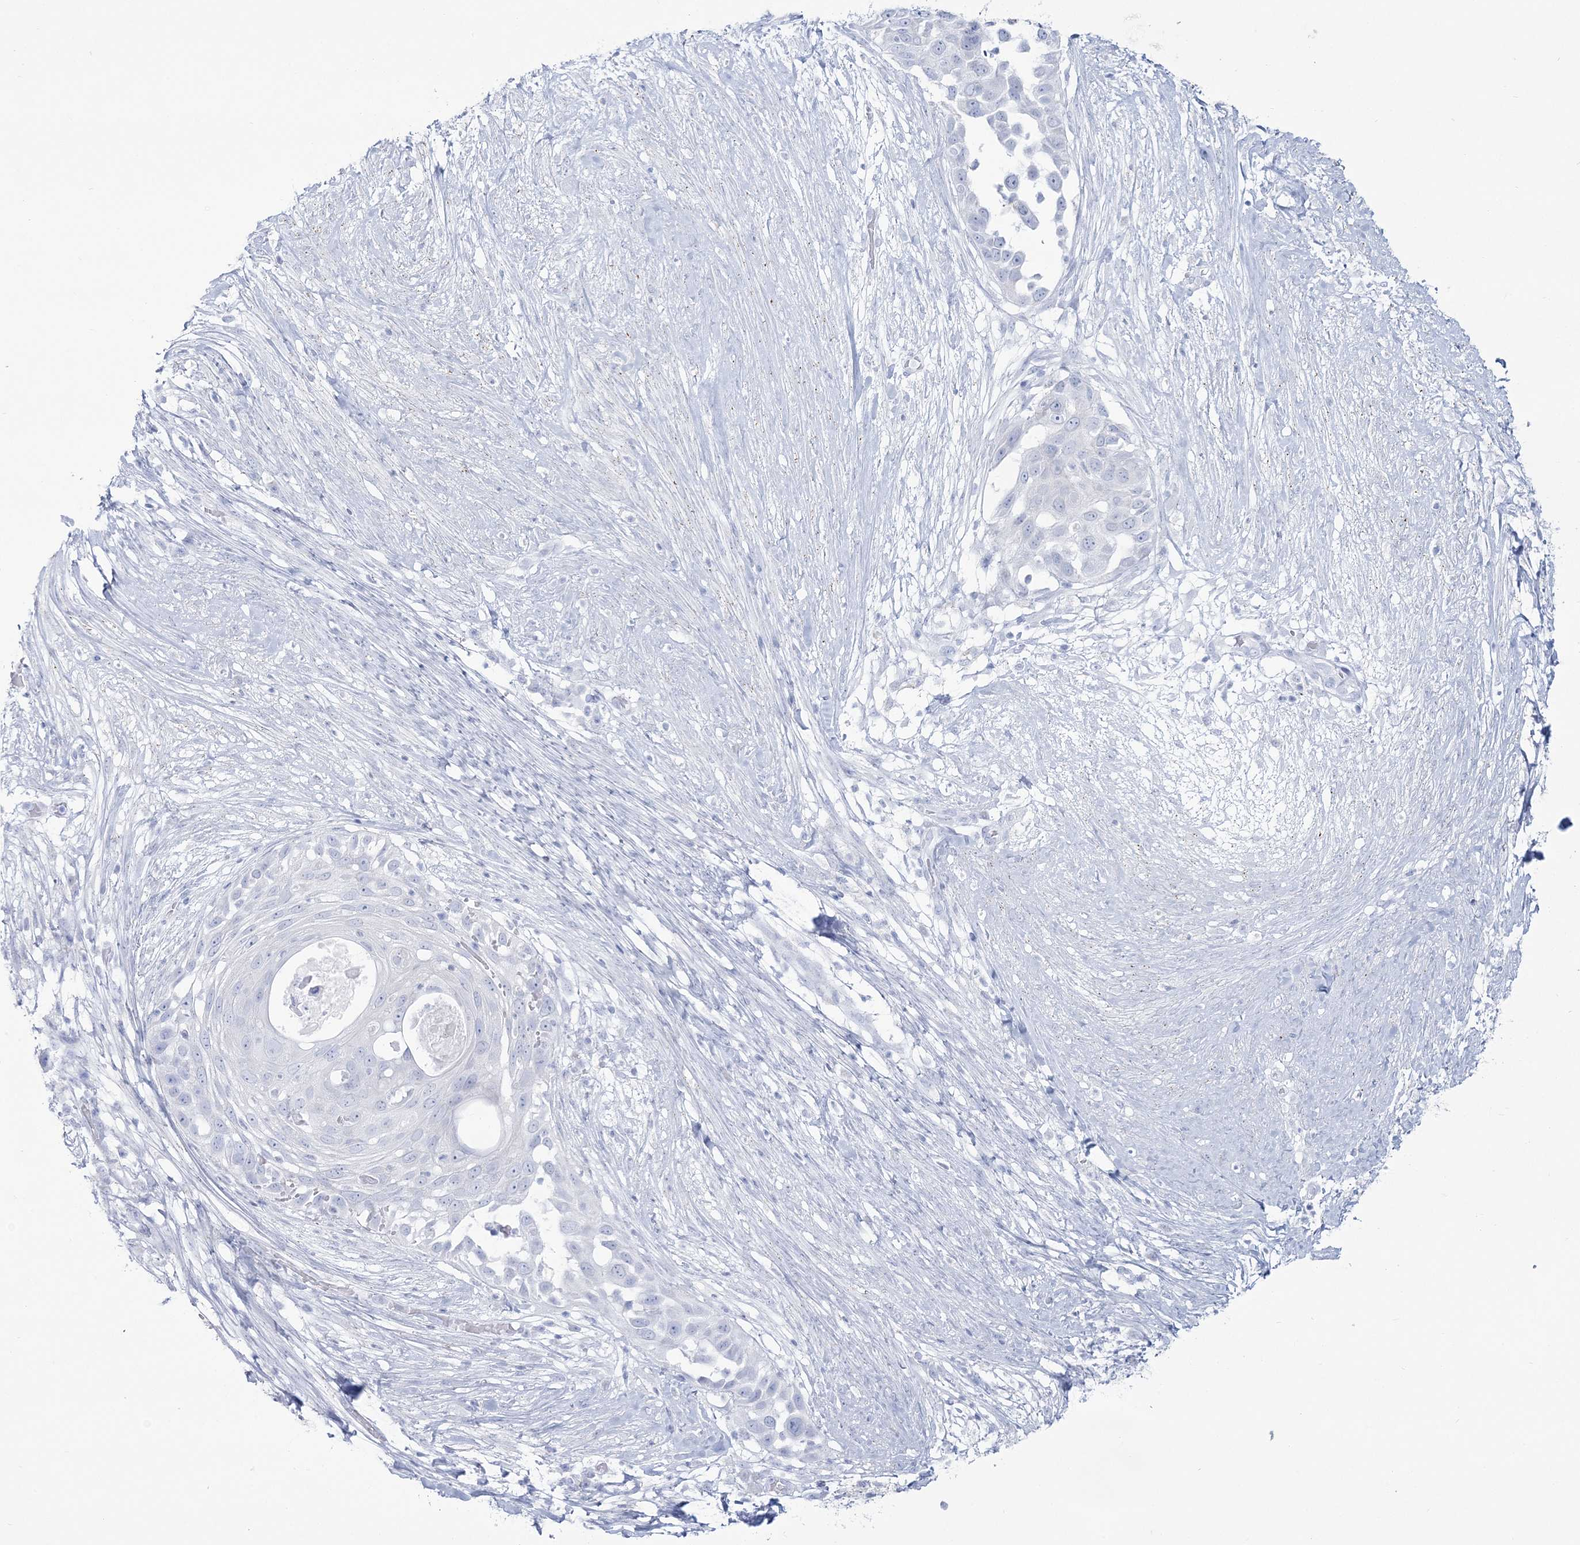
{"staining": {"intensity": "negative", "quantity": "none", "location": "none"}, "tissue": "skin cancer", "cell_type": "Tumor cells", "image_type": "cancer", "snomed": [{"axis": "morphology", "description": "Squamous cell carcinoma, NOS"}, {"axis": "topography", "description": "Skin"}], "caption": "Immunohistochemistry histopathology image of neoplastic tissue: human squamous cell carcinoma (skin) stained with DAB (3,3'-diaminobenzidine) exhibits no significant protein expression in tumor cells.", "gene": "ZNF843", "patient": {"sex": "female", "age": 44}}